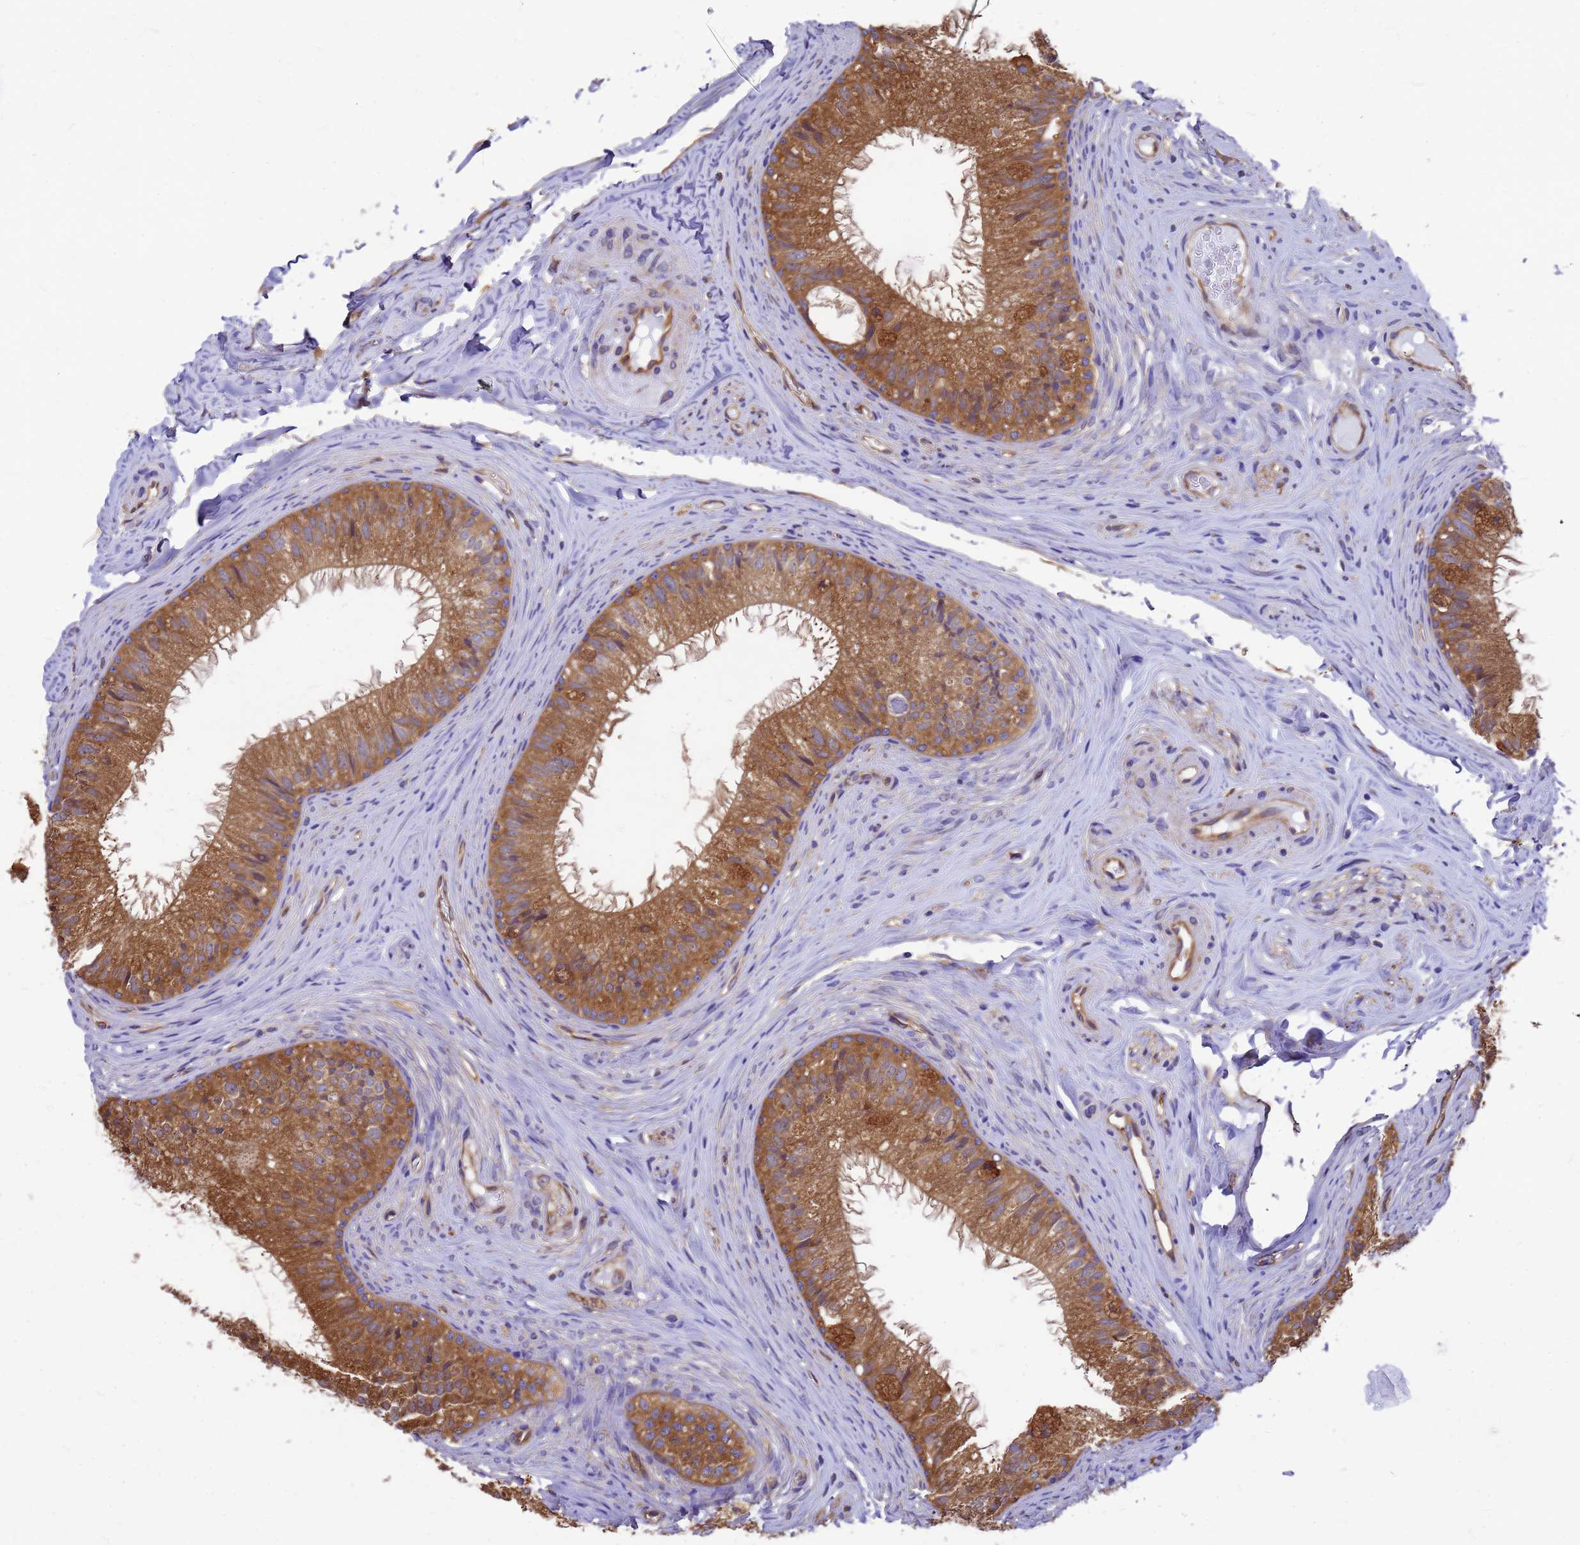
{"staining": {"intensity": "moderate", "quantity": ">75%", "location": "cytoplasmic/membranous"}, "tissue": "epididymis", "cell_type": "Glandular cells", "image_type": "normal", "snomed": [{"axis": "morphology", "description": "Normal tissue, NOS"}, {"axis": "topography", "description": "Epididymis"}], "caption": "Immunohistochemical staining of benign epididymis displays moderate cytoplasmic/membranous protein positivity in about >75% of glandular cells.", "gene": "GID4", "patient": {"sex": "male", "age": 34}}